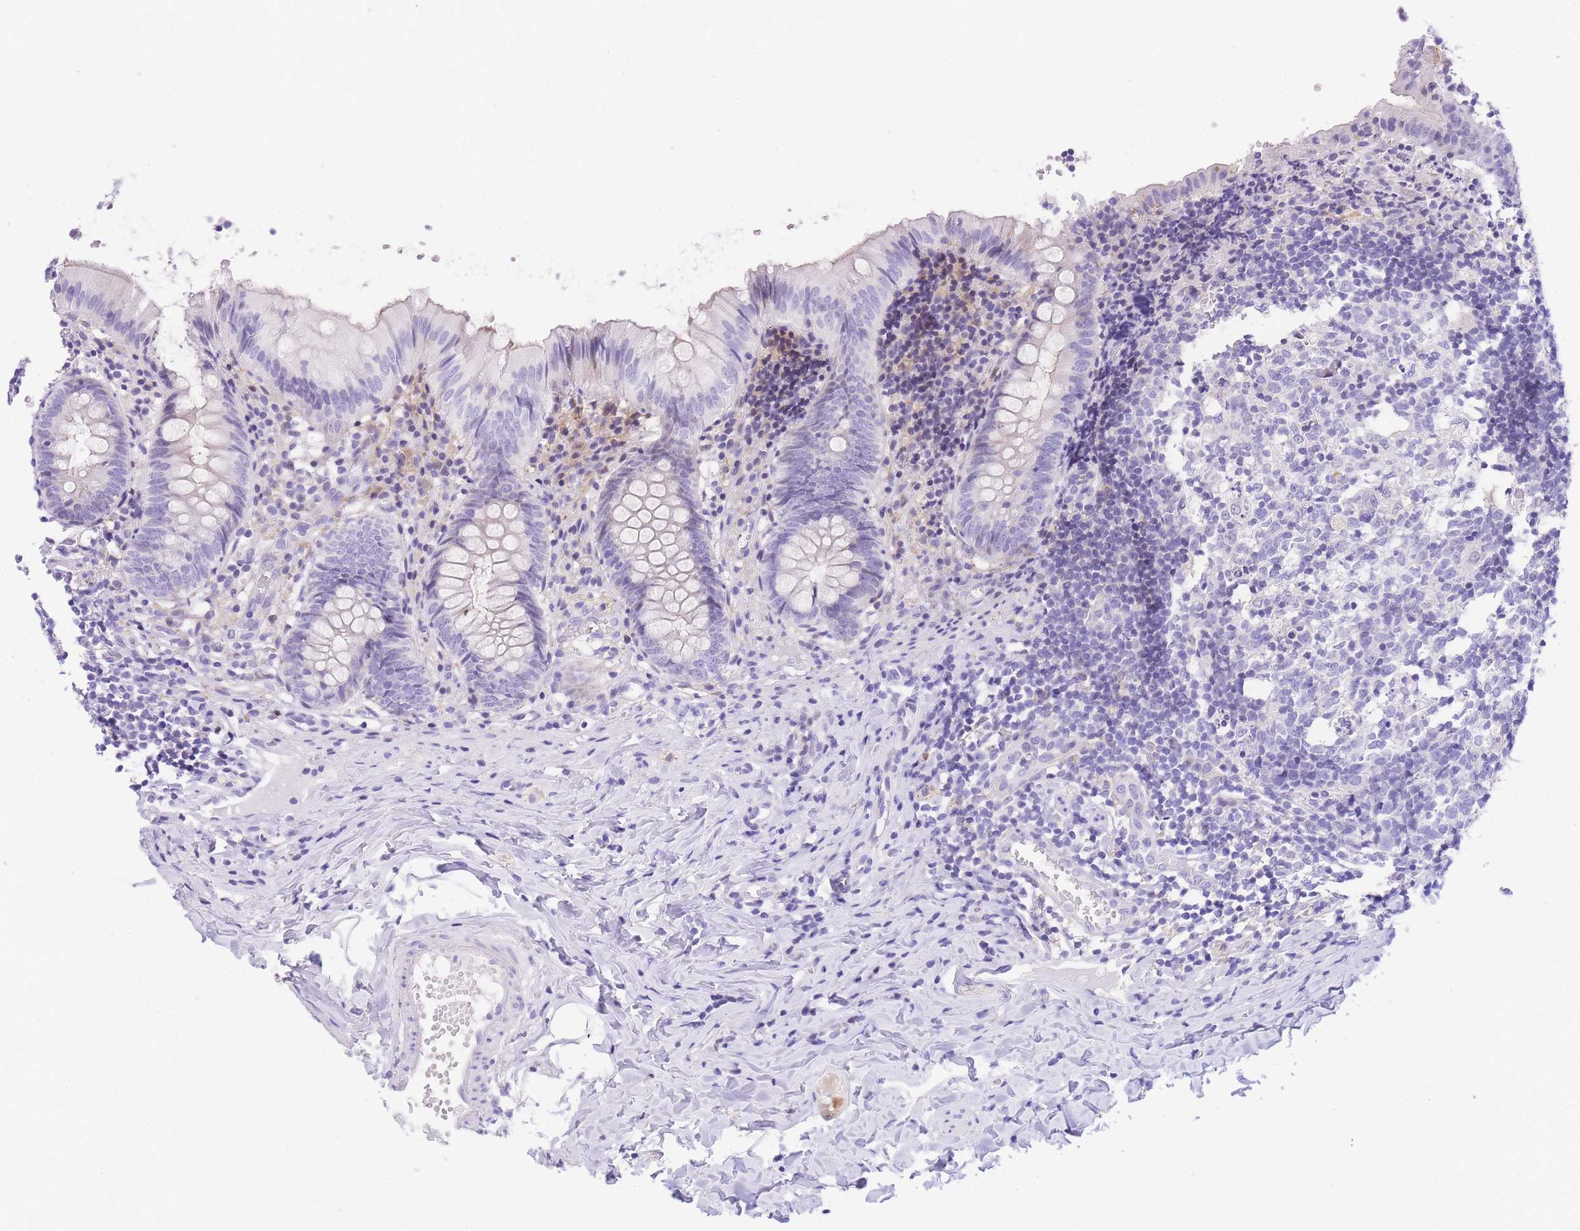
{"staining": {"intensity": "negative", "quantity": "none", "location": "none"}, "tissue": "appendix", "cell_type": "Glandular cells", "image_type": "normal", "snomed": [{"axis": "morphology", "description": "Normal tissue, NOS"}, {"axis": "topography", "description": "Appendix"}], "caption": "Immunohistochemistry of unremarkable appendix reveals no staining in glandular cells.", "gene": "TIFAB", "patient": {"sex": "male", "age": 8}}